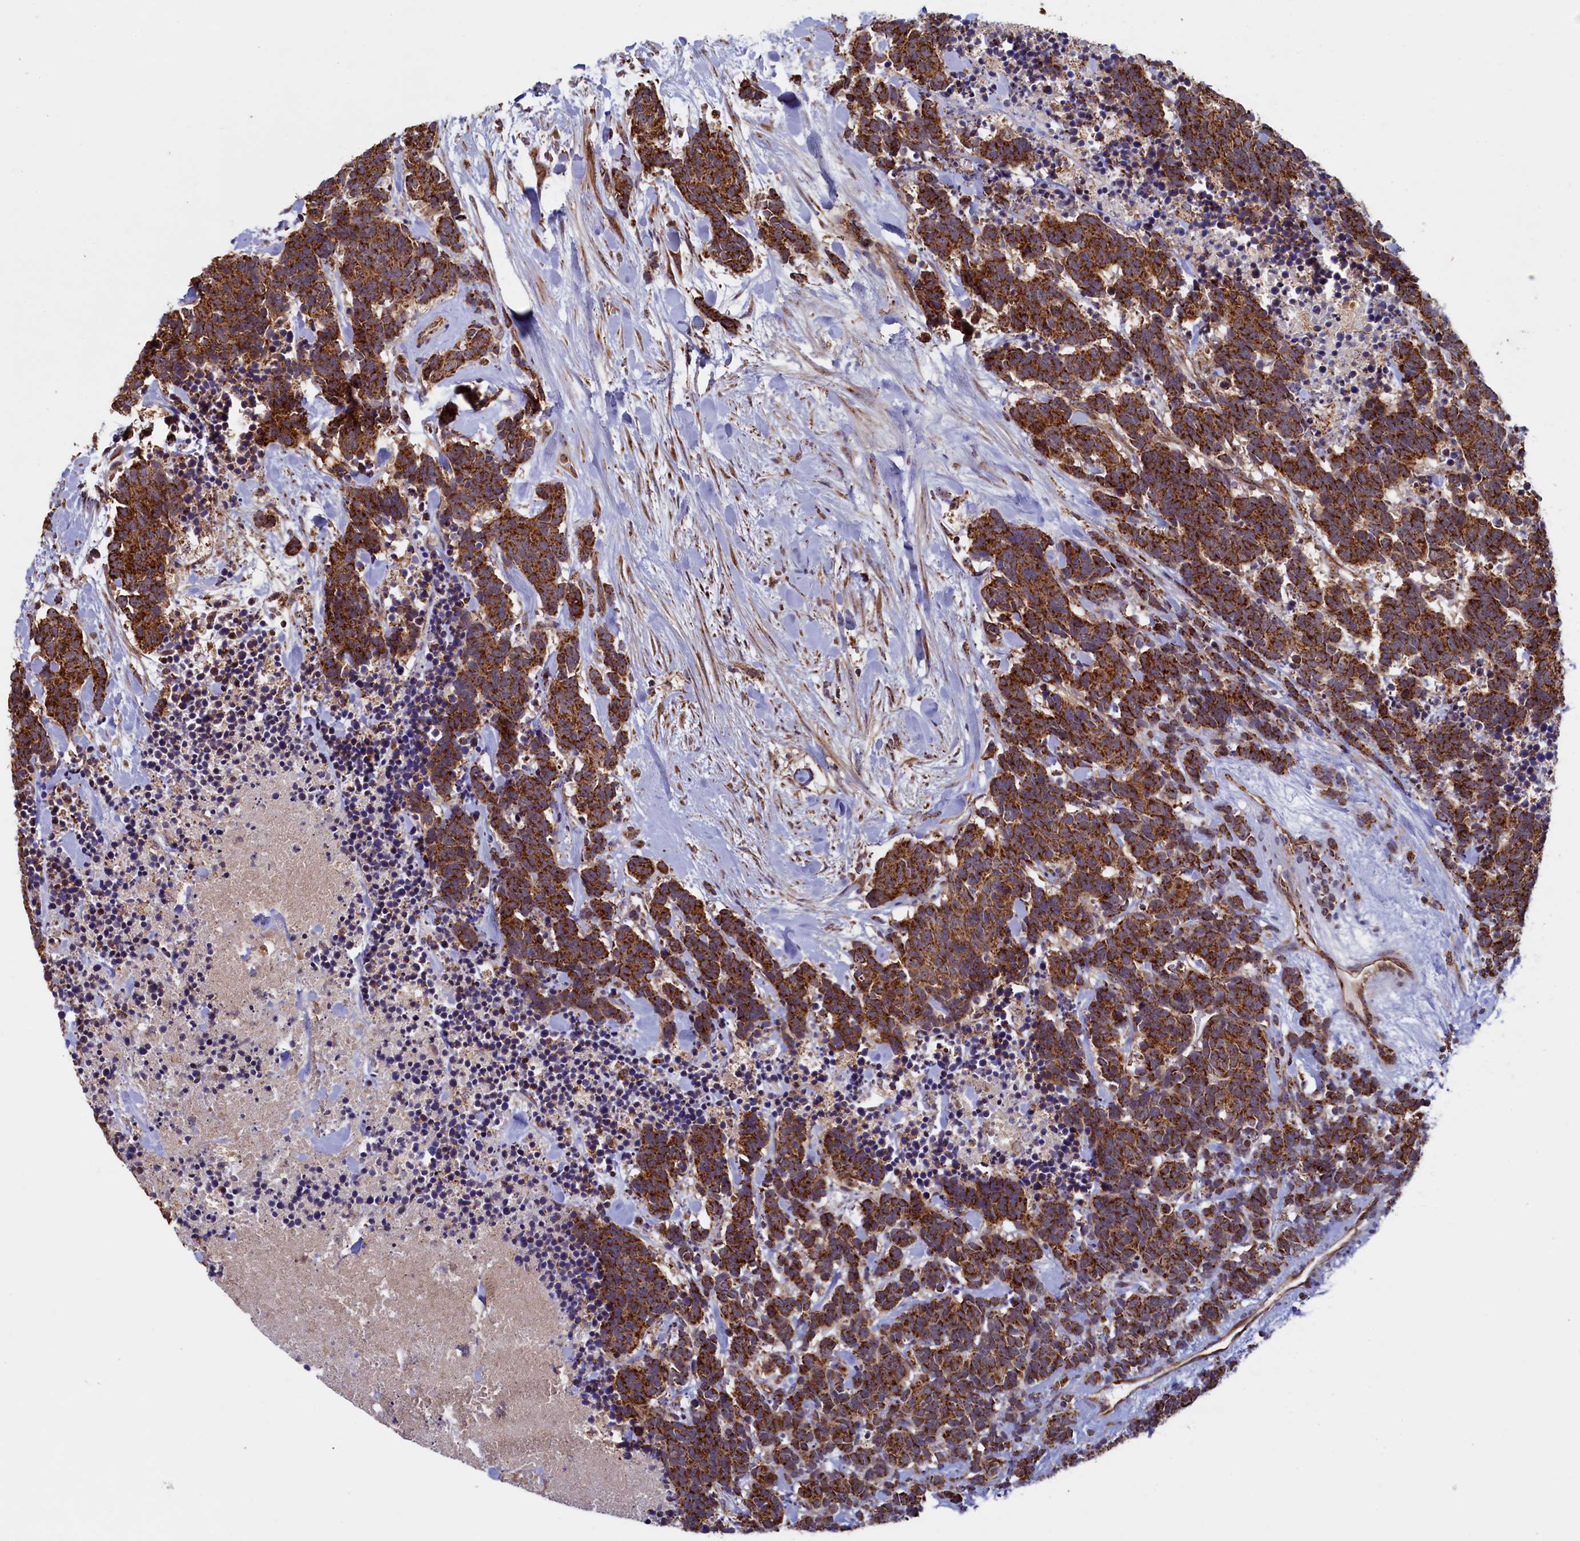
{"staining": {"intensity": "strong", "quantity": ">75%", "location": "cytoplasmic/membranous"}, "tissue": "carcinoid", "cell_type": "Tumor cells", "image_type": "cancer", "snomed": [{"axis": "morphology", "description": "Carcinoma, NOS"}, {"axis": "morphology", "description": "Carcinoid, malignant, NOS"}, {"axis": "topography", "description": "Prostate"}], "caption": "Carcinoid (malignant) was stained to show a protein in brown. There is high levels of strong cytoplasmic/membranous expression in approximately >75% of tumor cells.", "gene": "UBE3B", "patient": {"sex": "male", "age": 57}}